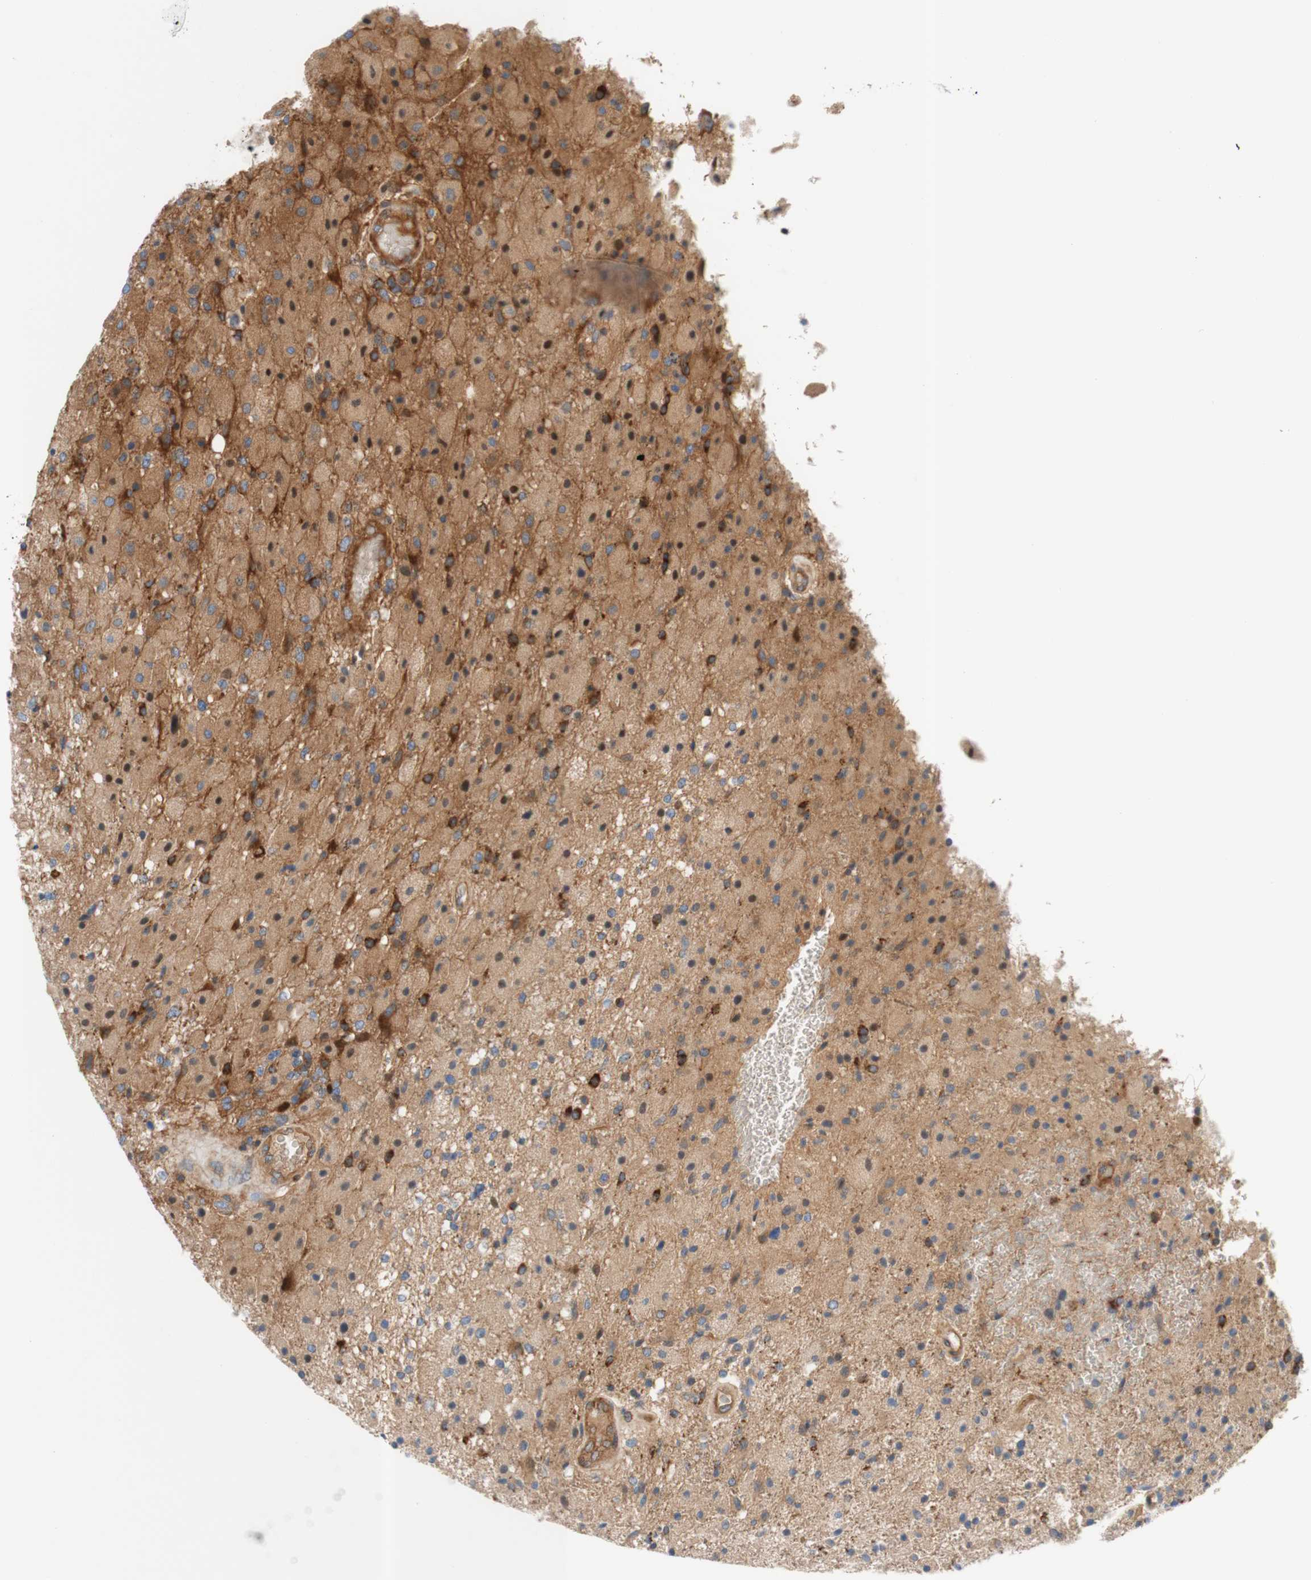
{"staining": {"intensity": "moderate", "quantity": ">75%", "location": "cytoplasmic/membranous"}, "tissue": "glioma", "cell_type": "Tumor cells", "image_type": "cancer", "snomed": [{"axis": "morphology", "description": "Normal tissue, NOS"}, {"axis": "morphology", "description": "Glioma, malignant, High grade"}, {"axis": "topography", "description": "Cerebral cortex"}], "caption": "Tumor cells show moderate cytoplasmic/membranous expression in about >75% of cells in malignant high-grade glioma.", "gene": "STOM", "patient": {"sex": "male", "age": 77}}